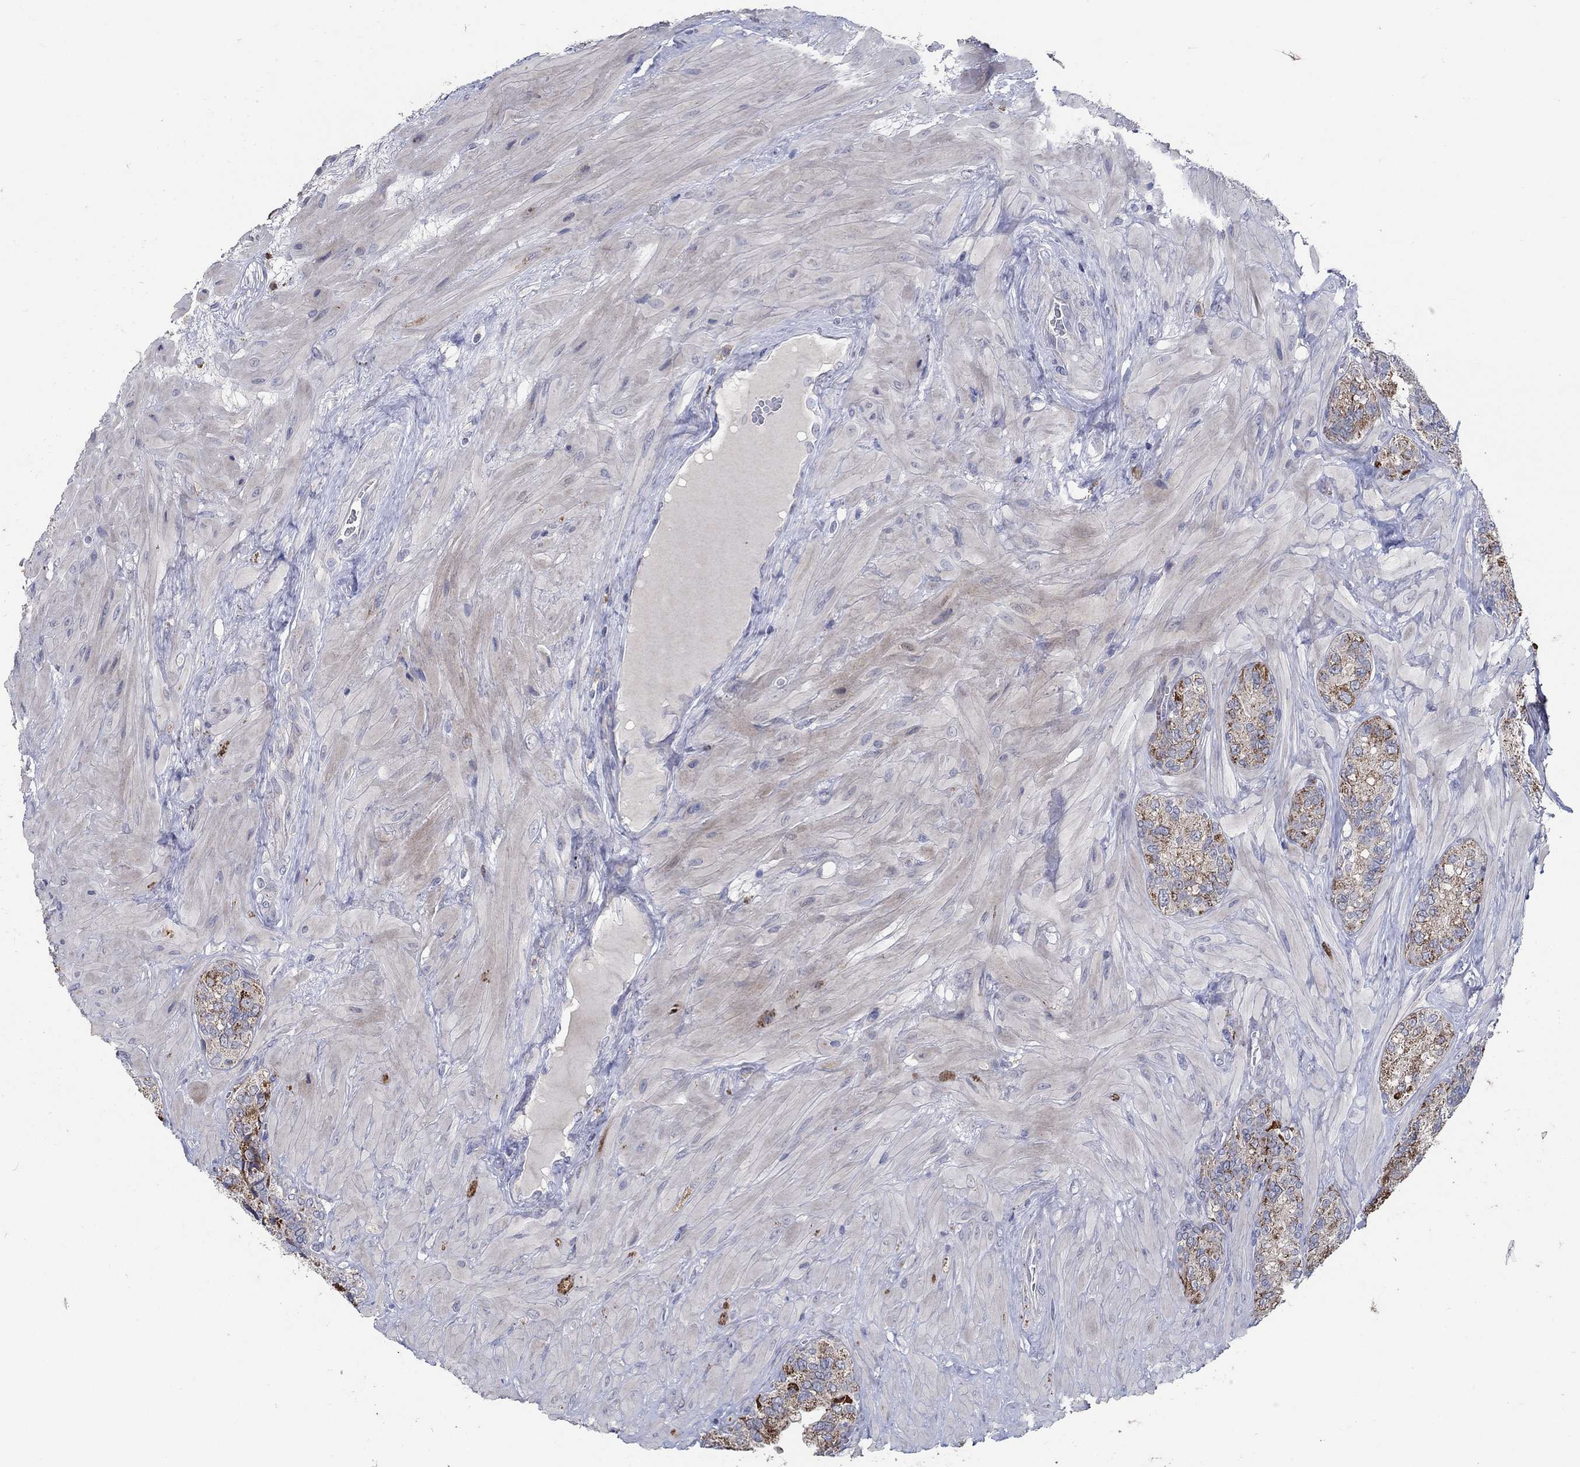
{"staining": {"intensity": "strong", "quantity": "<25%", "location": "cytoplasmic/membranous"}, "tissue": "prostate cancer", "cell_type": "Tumor cells", "image_type": "cancer", "snomed": [{"axis": "morphology", "description": "Adenocarcinoma, NOS"}, {"axis": "topography", "description": "Prostate and seminal vesicle, NOS"}], "caption": "Protein staining of prostate adenocarcinoma tissue displays strong cytoplasmic/membranous expression in approximately <25% of tumor cells. (brown staining indicates protein expression, while blue staining denotes nuclei).", "gene": "HMX2", "patient": {"sex": "male", "age": 62}}